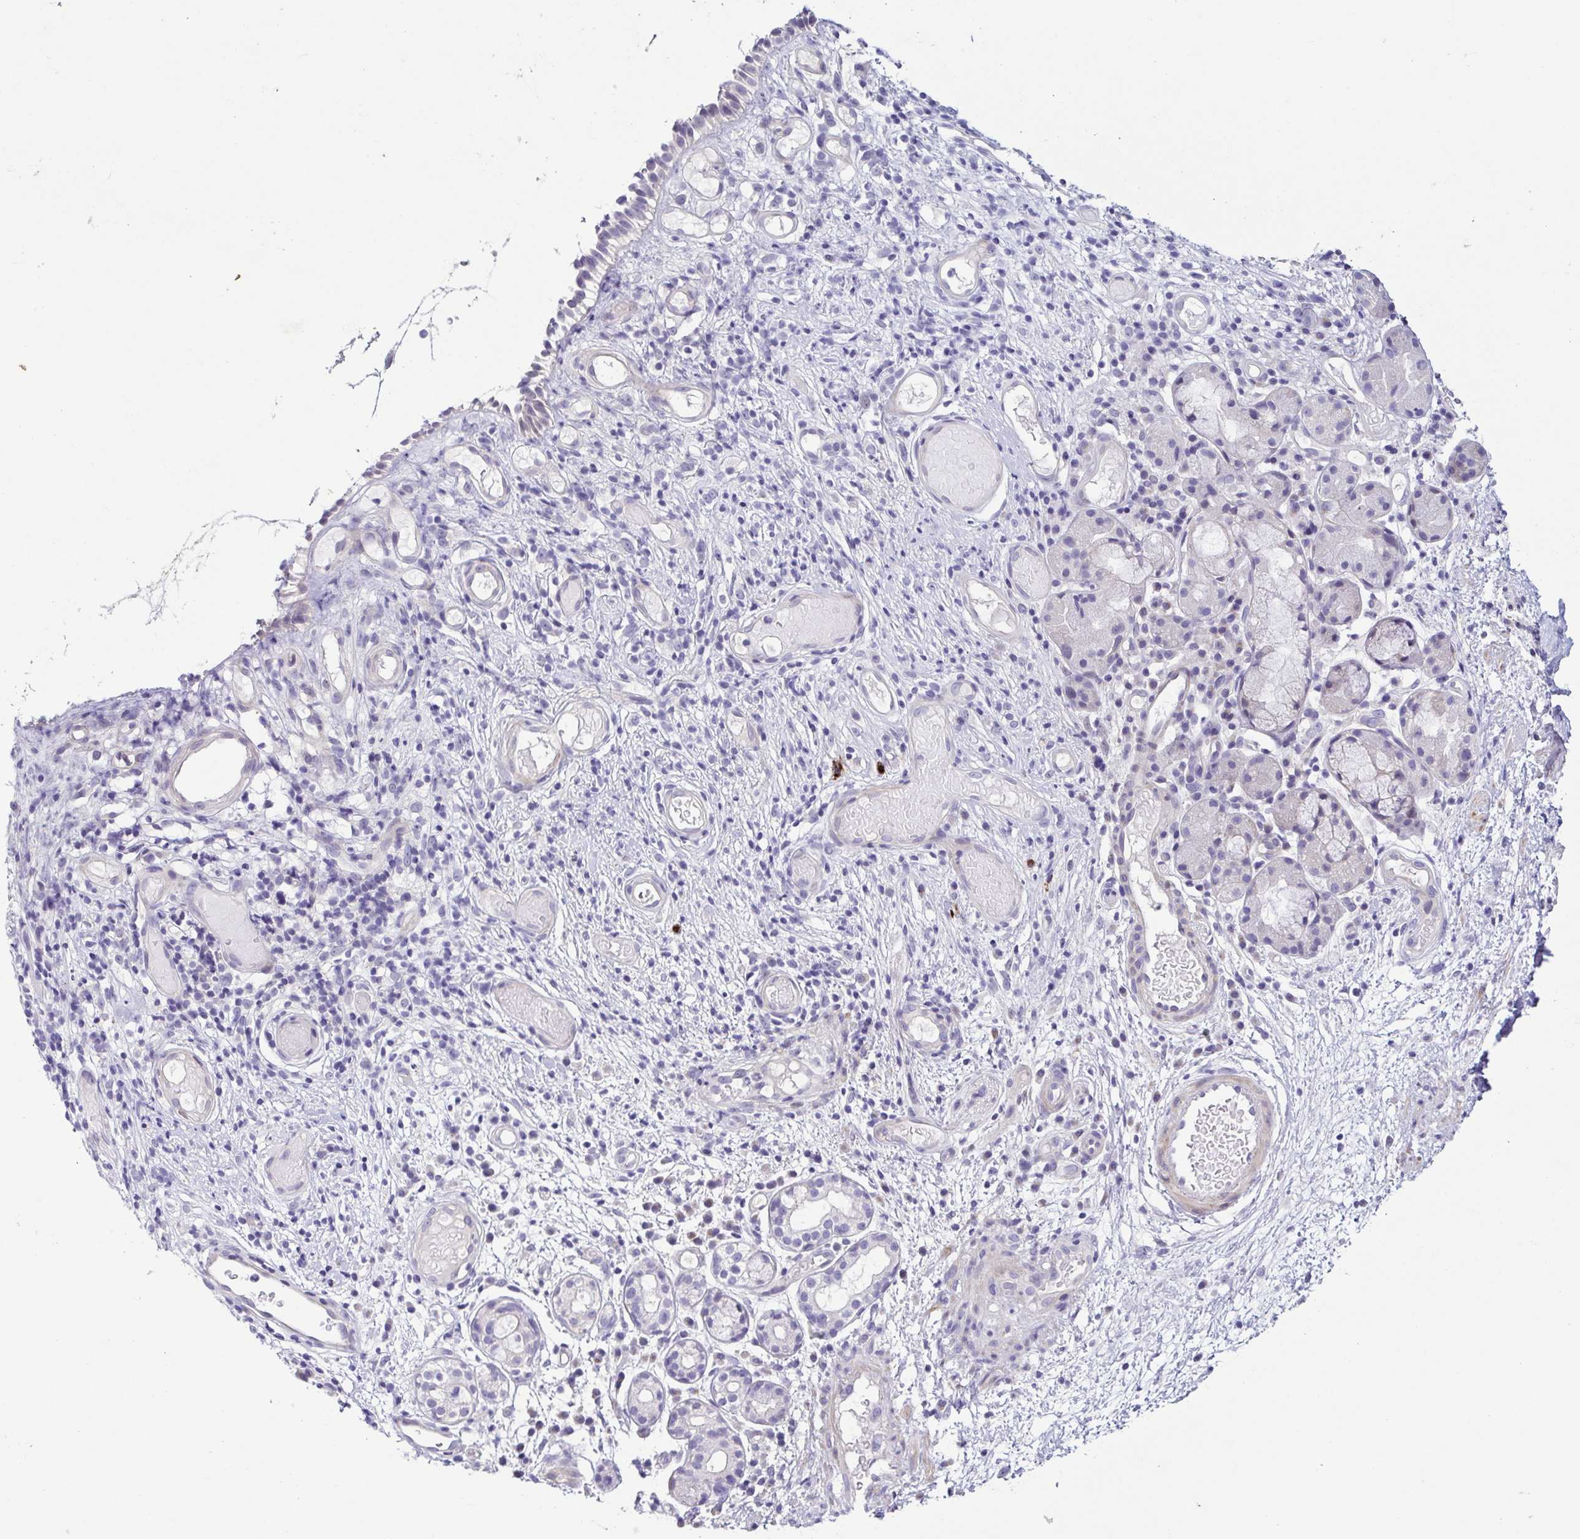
{"staining": {"intensity": "negative", "quantity": "none", "location": "none"}, "tissue": "nasopharynx", "cell_type": "Respiratory epithelial cells", "image_type": "normal", "snomed": [{"axis": "morphology", "description": "Normal tissue, NOS"}, {"axis": "morphology", "description": "Inflammation, NOS"}, {"axis": "topography", "description": "Nasopharynx"}], "caption": "Nasopharynx stained for a protein using immunohistochemistry (IHC) demonstrates no positivity respiratory epithelial cells.", "gene": "TERT", "patient": {"sex": "male", "age": 54}}